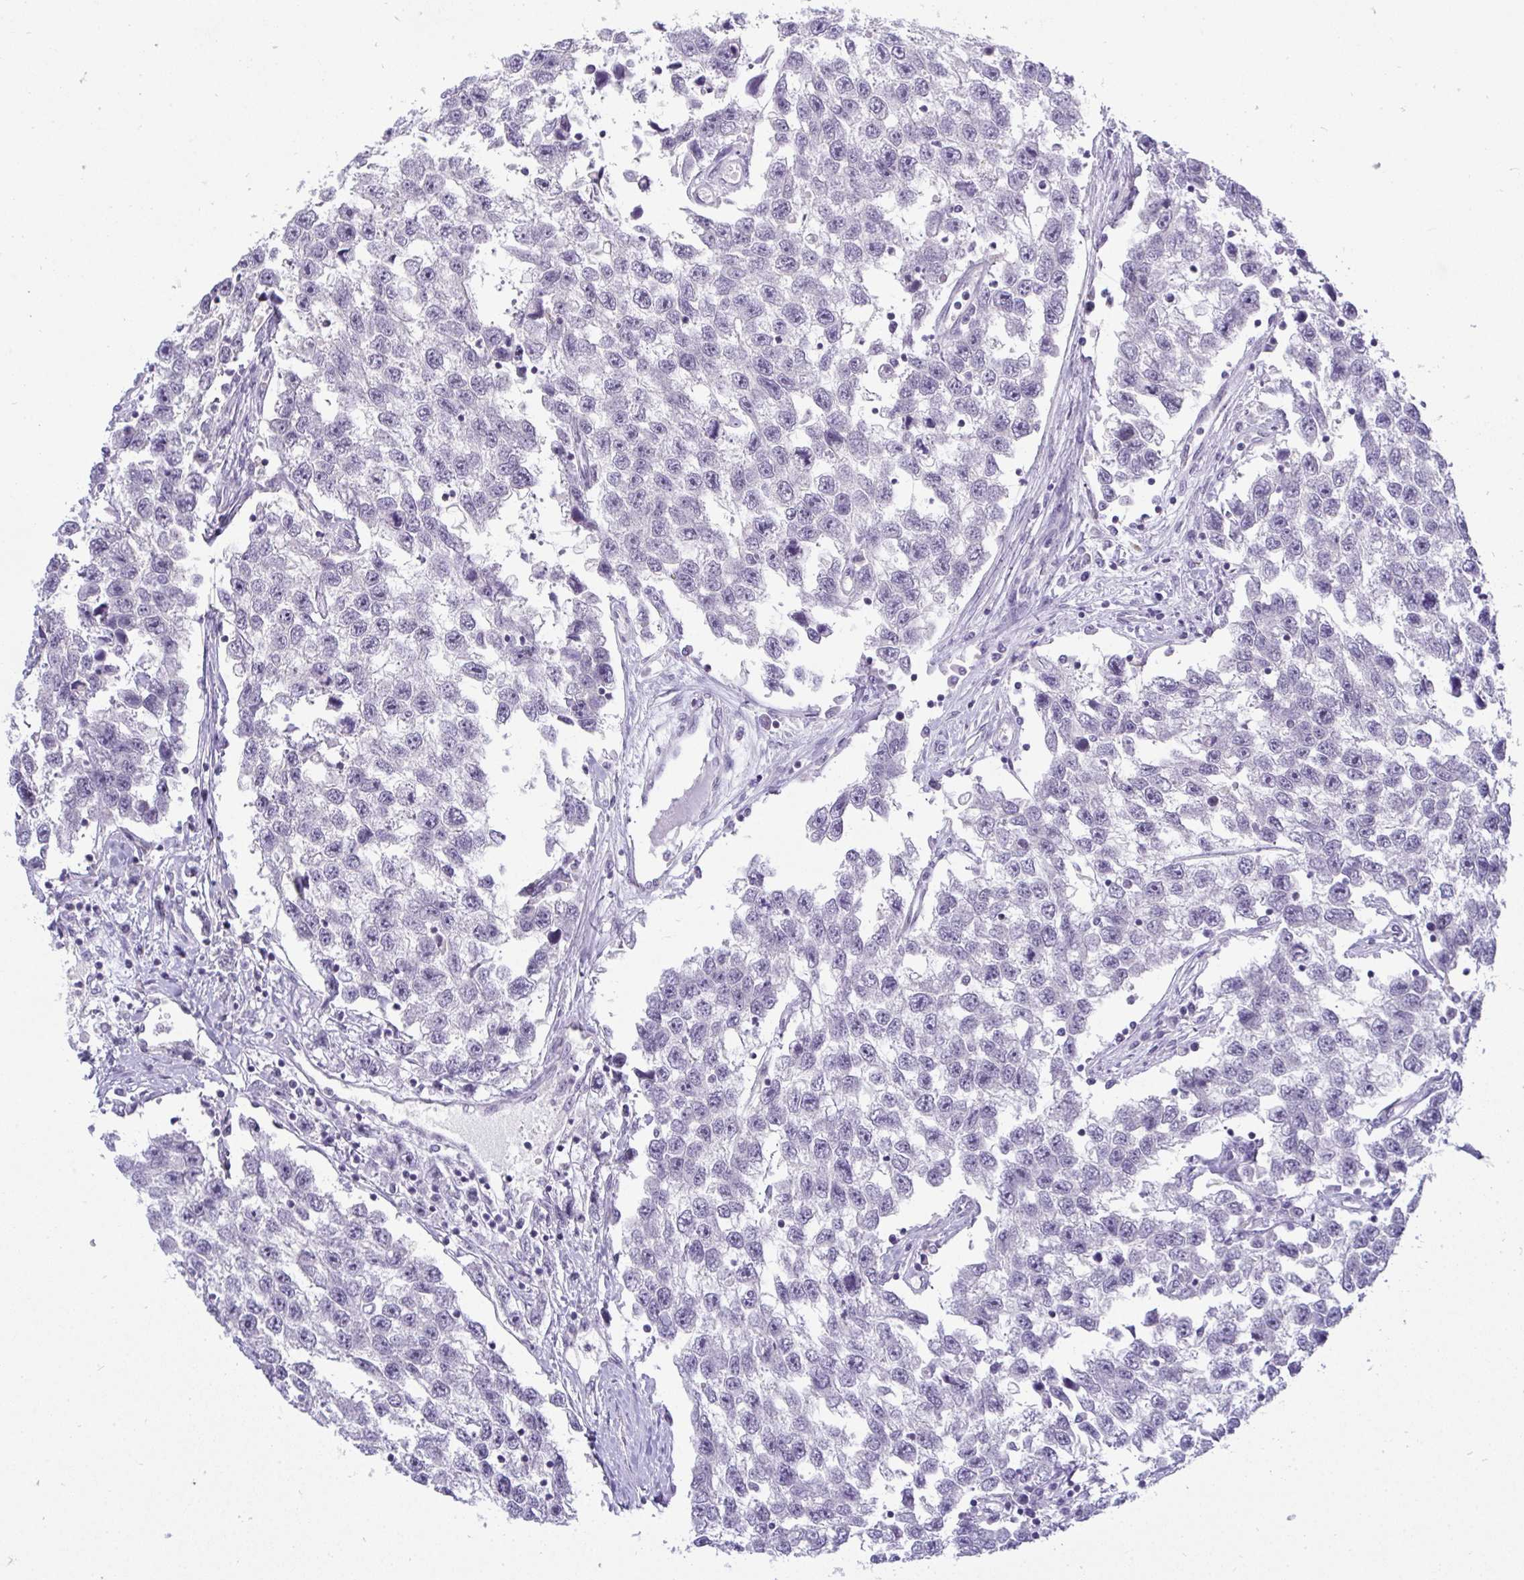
{"staining": {"intensity": "negative", "quantity": "none", "location": "none"}, "tissue": "testis cancer", "cell_type": "Tumor cells", "image_type": "cancer", "snomed": [{"axis": "morphology", "description": "Seminoma, NOS"}, {"axis": "topography", "description": "Testis"}], "caption": "Tumor cells show no significant positivity in seminoma (testis).", "gene": "TMEM82", "patient": {"sex": "male", "age": 33}}